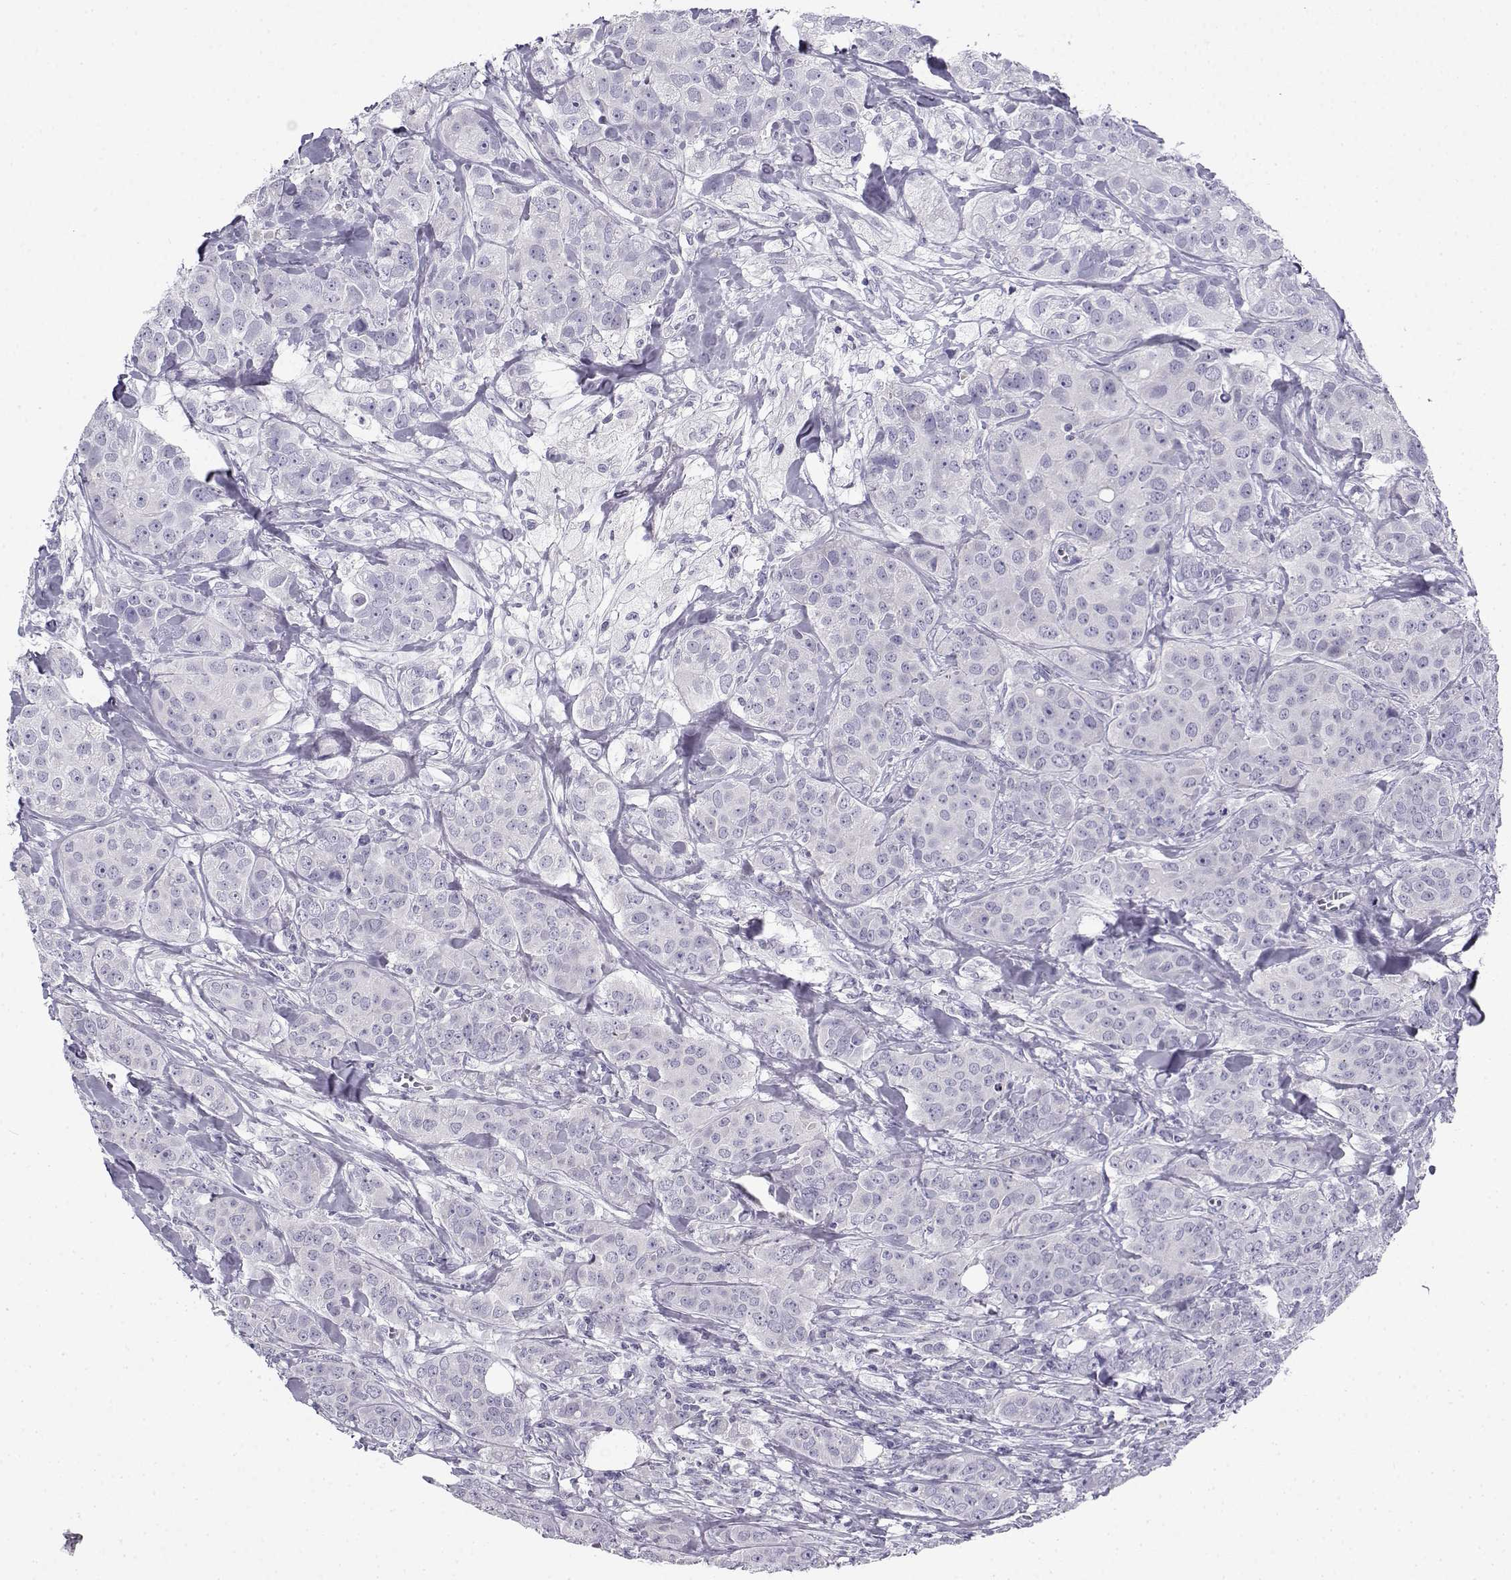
{"staining": {"intensity": "negative", "quantity": "none", "location": "none"}, "tissue": "breast cancer", "cell_type": "Tumor cells", "image_type": "cancer", "snomed": [{"axis": "morphology", "description": "Duct carcinoma"}, {"axis": "topography", "description": "Breast"}], "caption": "This is a histopathology image of IHC staining of breast intraductal carcinoma, which shows no positivity in tumor cells.", "gene": "FAM166A", "patient": {"sex": "female", "age": 43}}